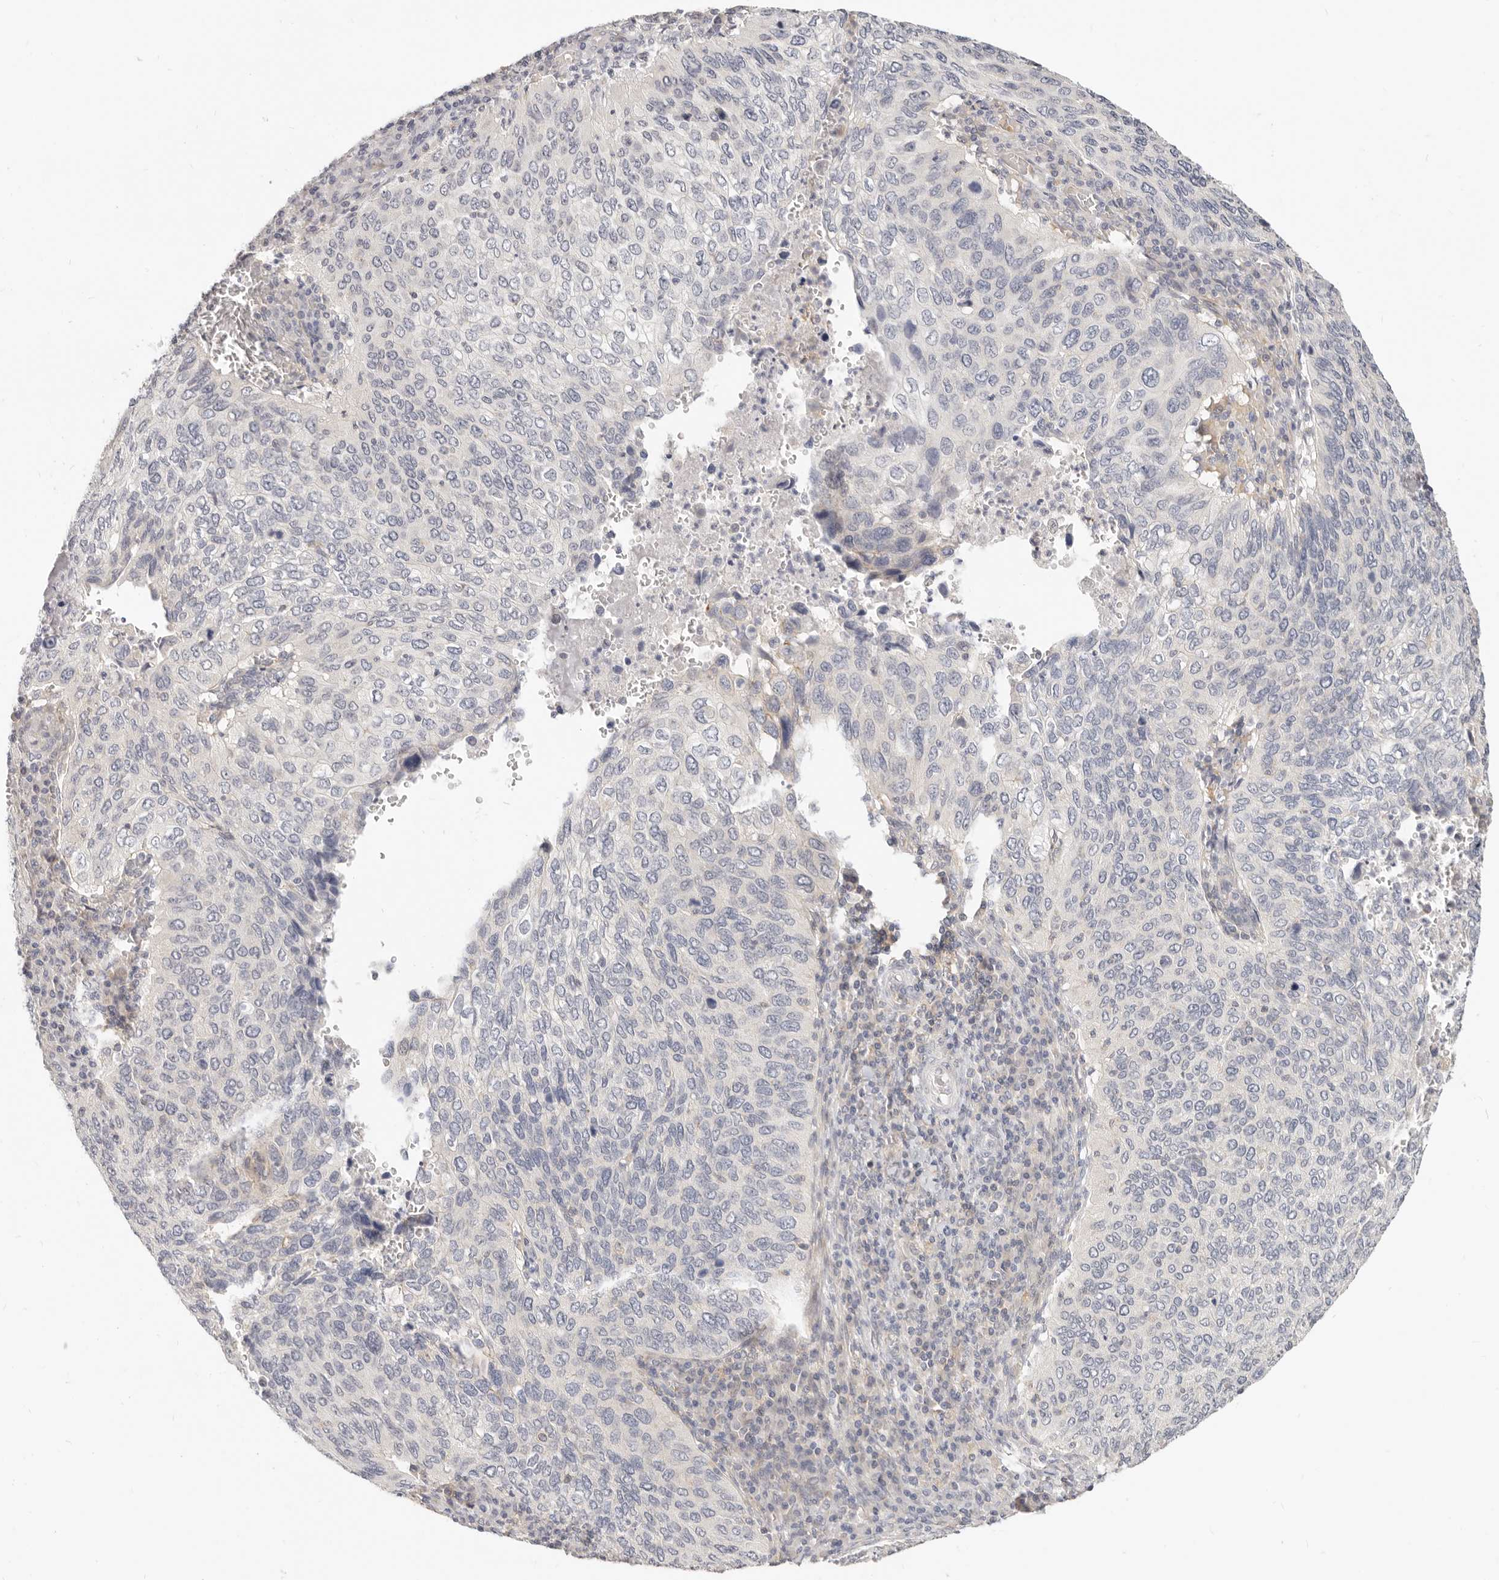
{"staining": {"intensity": "negative", "quantity": "none", "location": "none"}, "tissue": "cervical cancer", "cell_type": "Tumor cells", "image_type": "cancer", "snomed": [{"axis": "morphology", "description": "Squamous cell carcinoma, NOS"}, {"axis": "topography", "description": "Cervix"}], "caption": "This is an immunohistochemistry (IHC) histopathology image of human cervical cancer (squamous cell carcinoma). There is no staining in tumor cells.", "gene": "LTB4R2", "patient": {"sex": "female", "age": 38}}